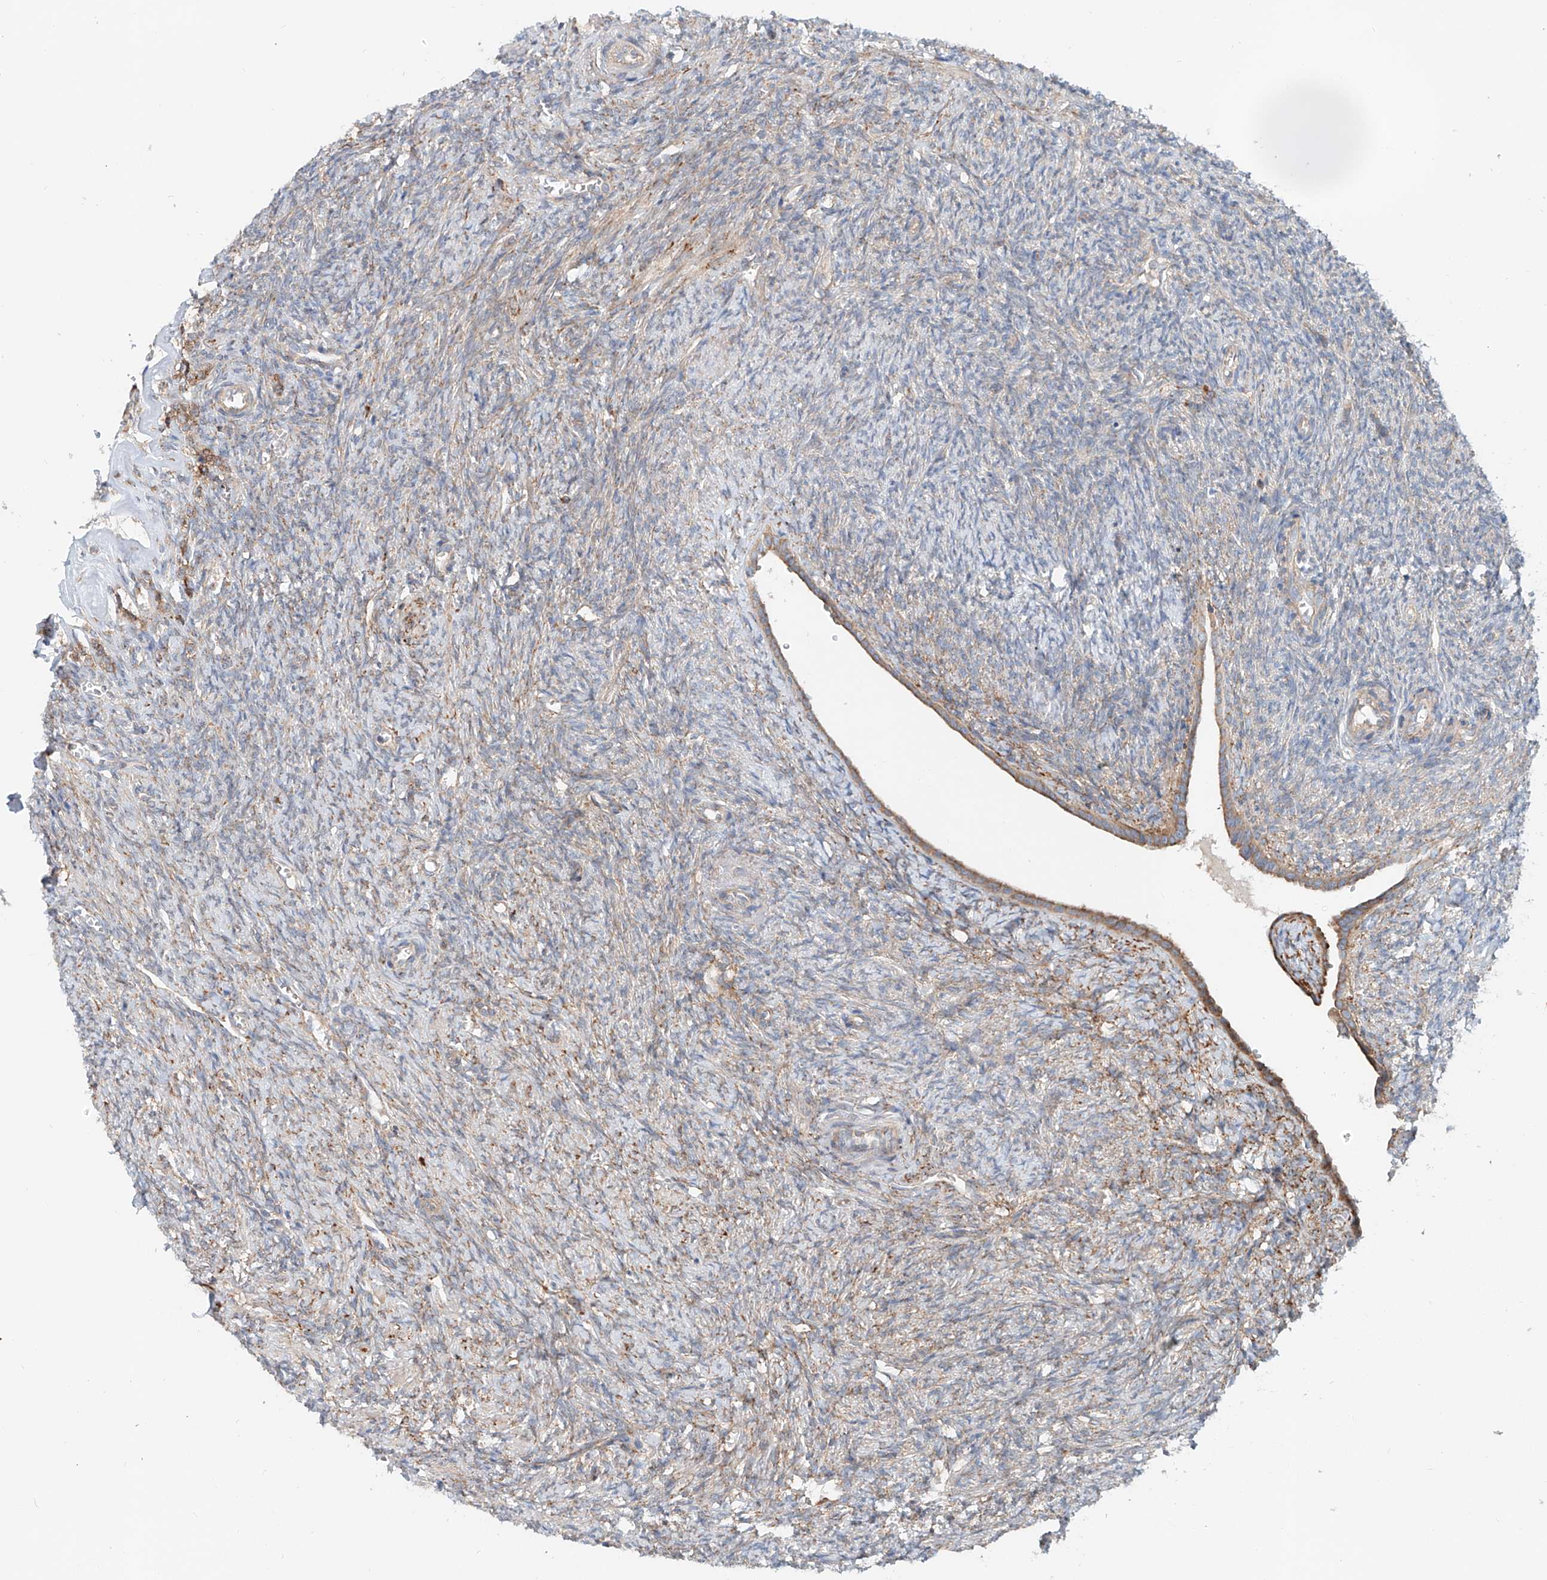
{"staining": {"intensity": "moderate", "quantity": "<25%", "location": "cytoplasmic/membranous"}, "tissue": "ovary", "cell_type": "Ovarian stroma cells", "image_type": "normal", "snomed": [{"axis": "morphology", "description": "Normal tissue, NOS"}, {"axis": "topography", "description": "Ovary"}], "caption": "Brown immunohistochemical staining in unremarkable human ovary shows moderate cytoplasmic/membranous expression in approximately <25% of ovarian stroma cells.", "gene": "SNAP29", "patient": {"sex": "female", "age": 41}}